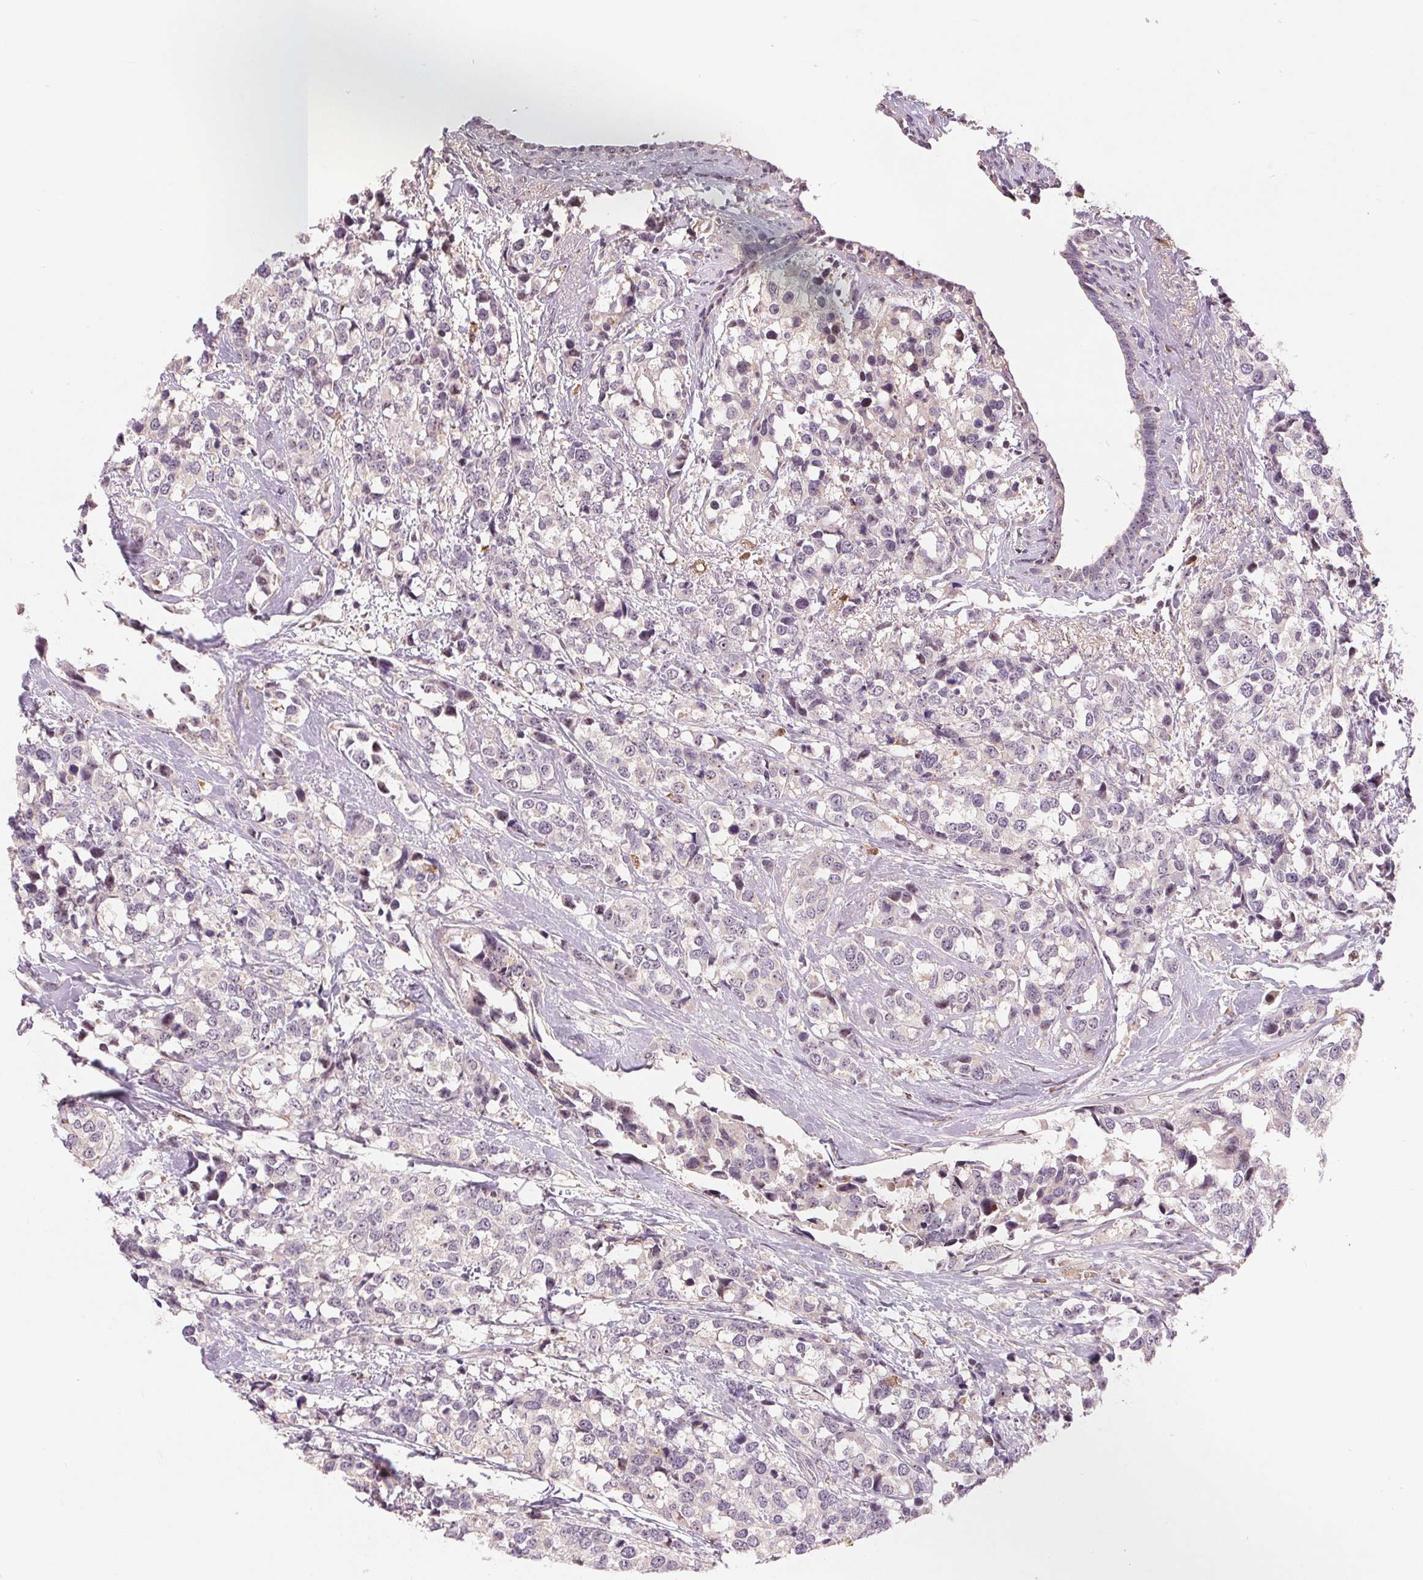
{"staining": {"intensity": "negative", "quantity": "none", "location": "none"}, "tissue": "breast cancer", "cell_type": "Tumor cells", "image_type": "cancer", "snomed": [{"axis": "morphology", "description": "Lobular carcinoma"}, {"axis": "topography", "description": "Breast"}], "caption": "This is an IHC image of lobular carcinoma (breast). There is no expression in tumor cells.", "gene": "RANBP3L", "patient": {"sex": "female", "age": 59}}